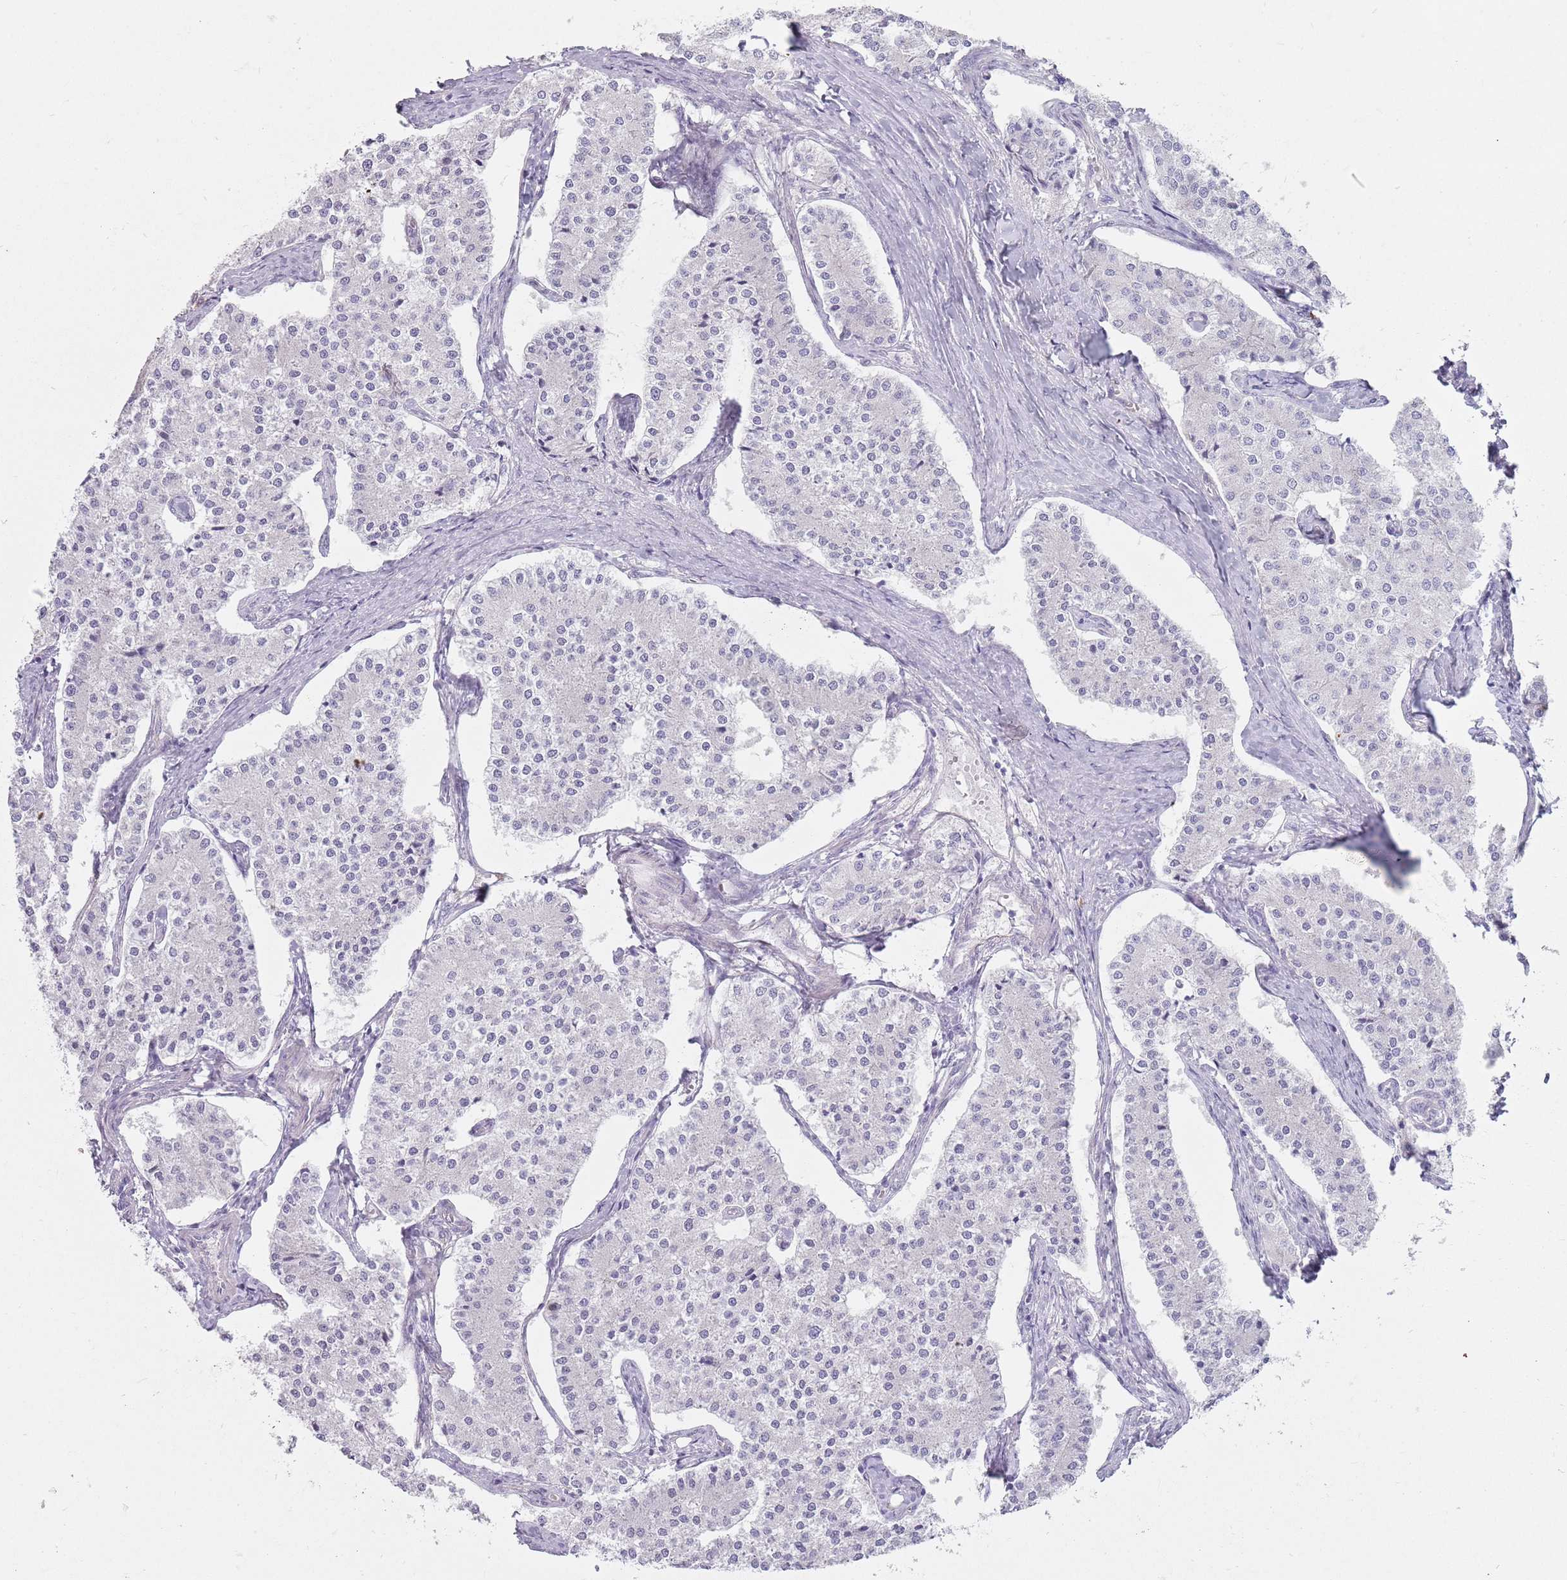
{"staining": {"intensity": "negative", "quantity": "none", "location": "none"}, "tissue": "carcinoid", "cell_type": "Tumor cells", "image_type": "cancer", "snomed": [{"axis": "morphology", "description": "Carcinoid, malignant, NOS"}, {"axis": "topography", "description": "Colon"}], "caption": "A high-resolution histopathology image shows immunohistochemistry (IHC) staining of malignant carcinoid, which reveals no significant expression in tumor cells. (DAB immunohistochemistry (IHC), high magnification).", "gene": "DXO", "patient": {"sex": "female", "age": 52}}